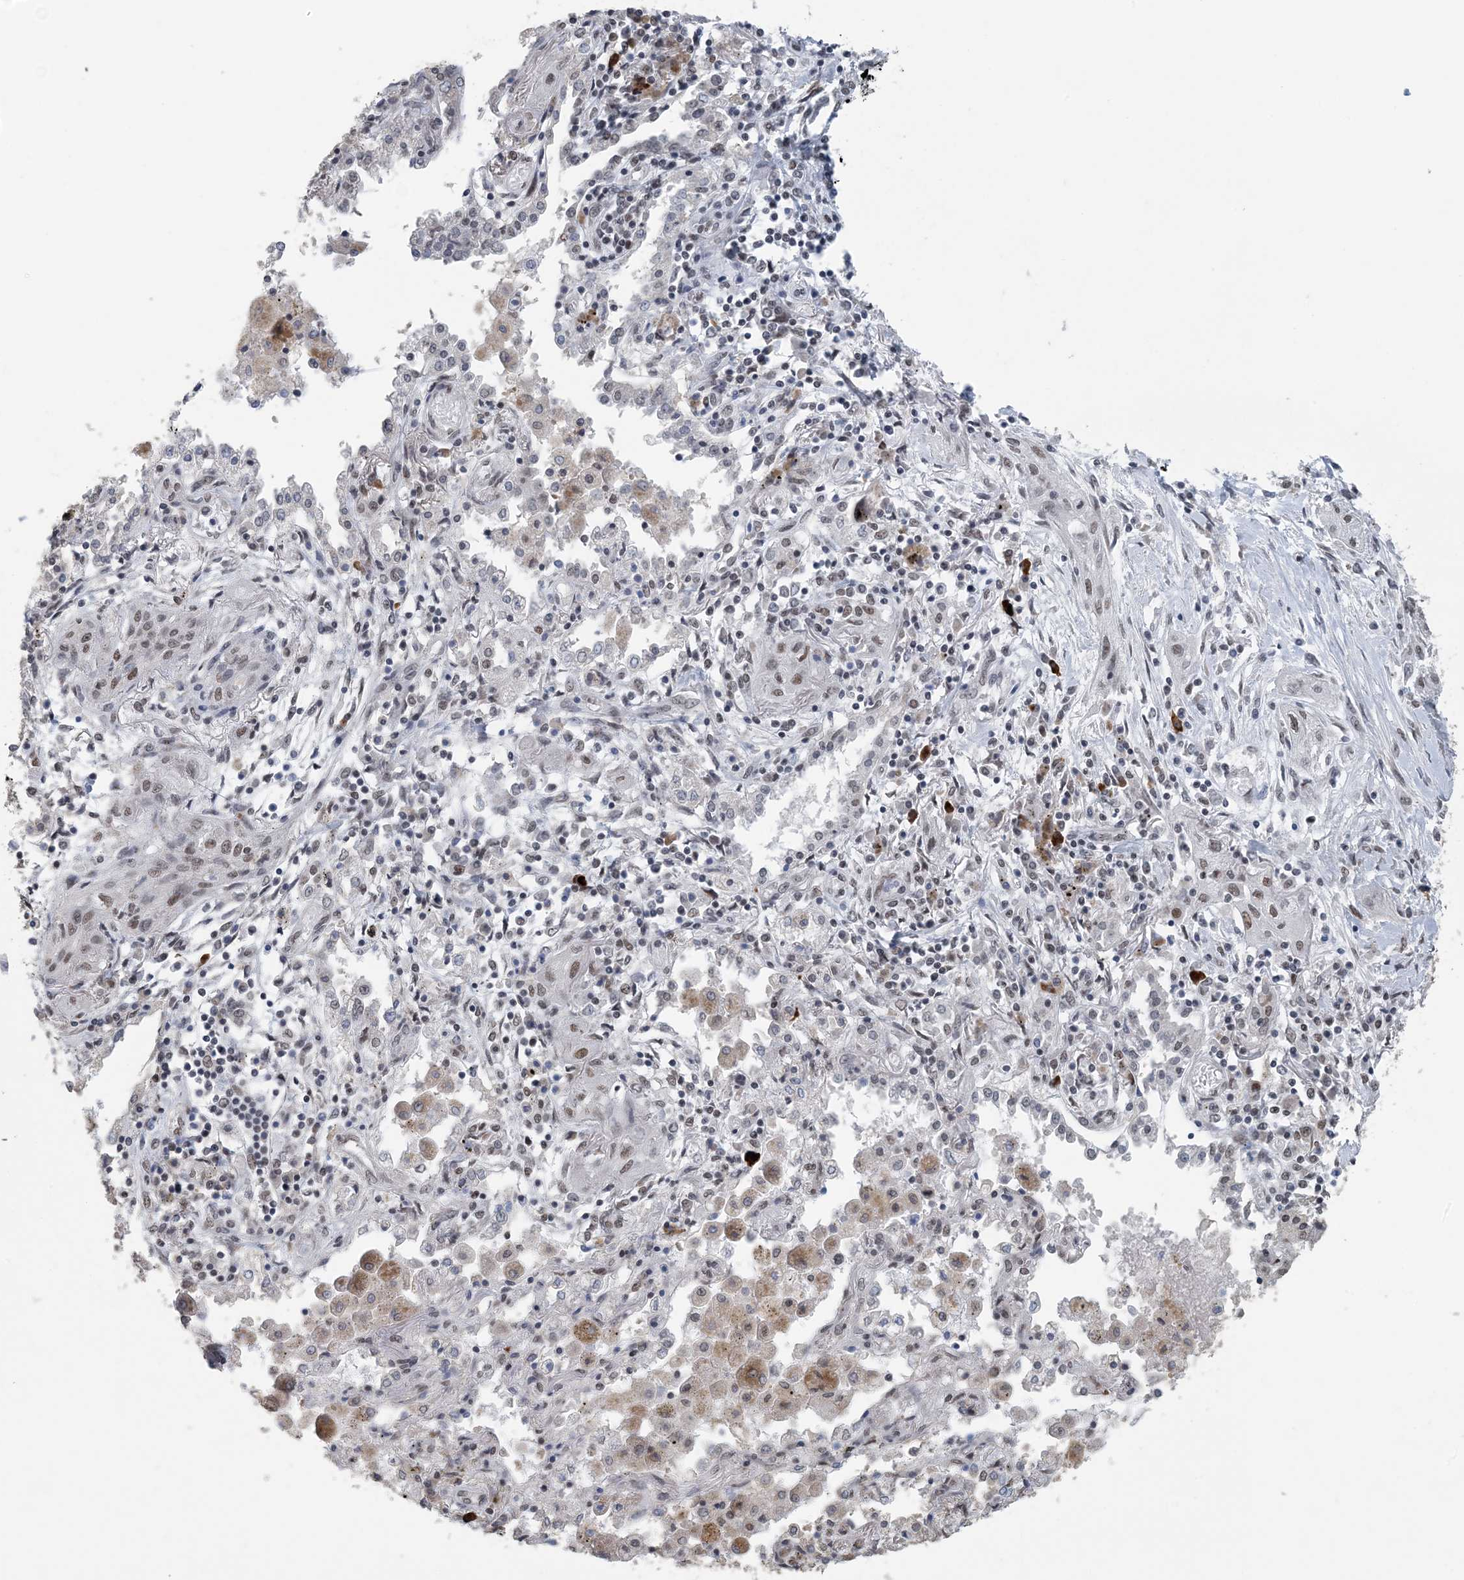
{"staining": {"intensity": "weak", "quantity": "<25%", "location": "nuclear"}, "tissue": "lung cancer", "cell_type": "Tumor cells", "image_type": "cancer", "snomed": [{"axis": "morphology", "description": "Squamous cell carcinoma, NOS"}, {"axis": "topography", "description": "Lung"}], "caption": "This is an immunohistochemistry (IHC) photomicrograph of human squamous cell carcinoma (lung). There is no staining in tumor cells.", "gene": "MBD2", "patient": {"sex": "female", "age": 47}}